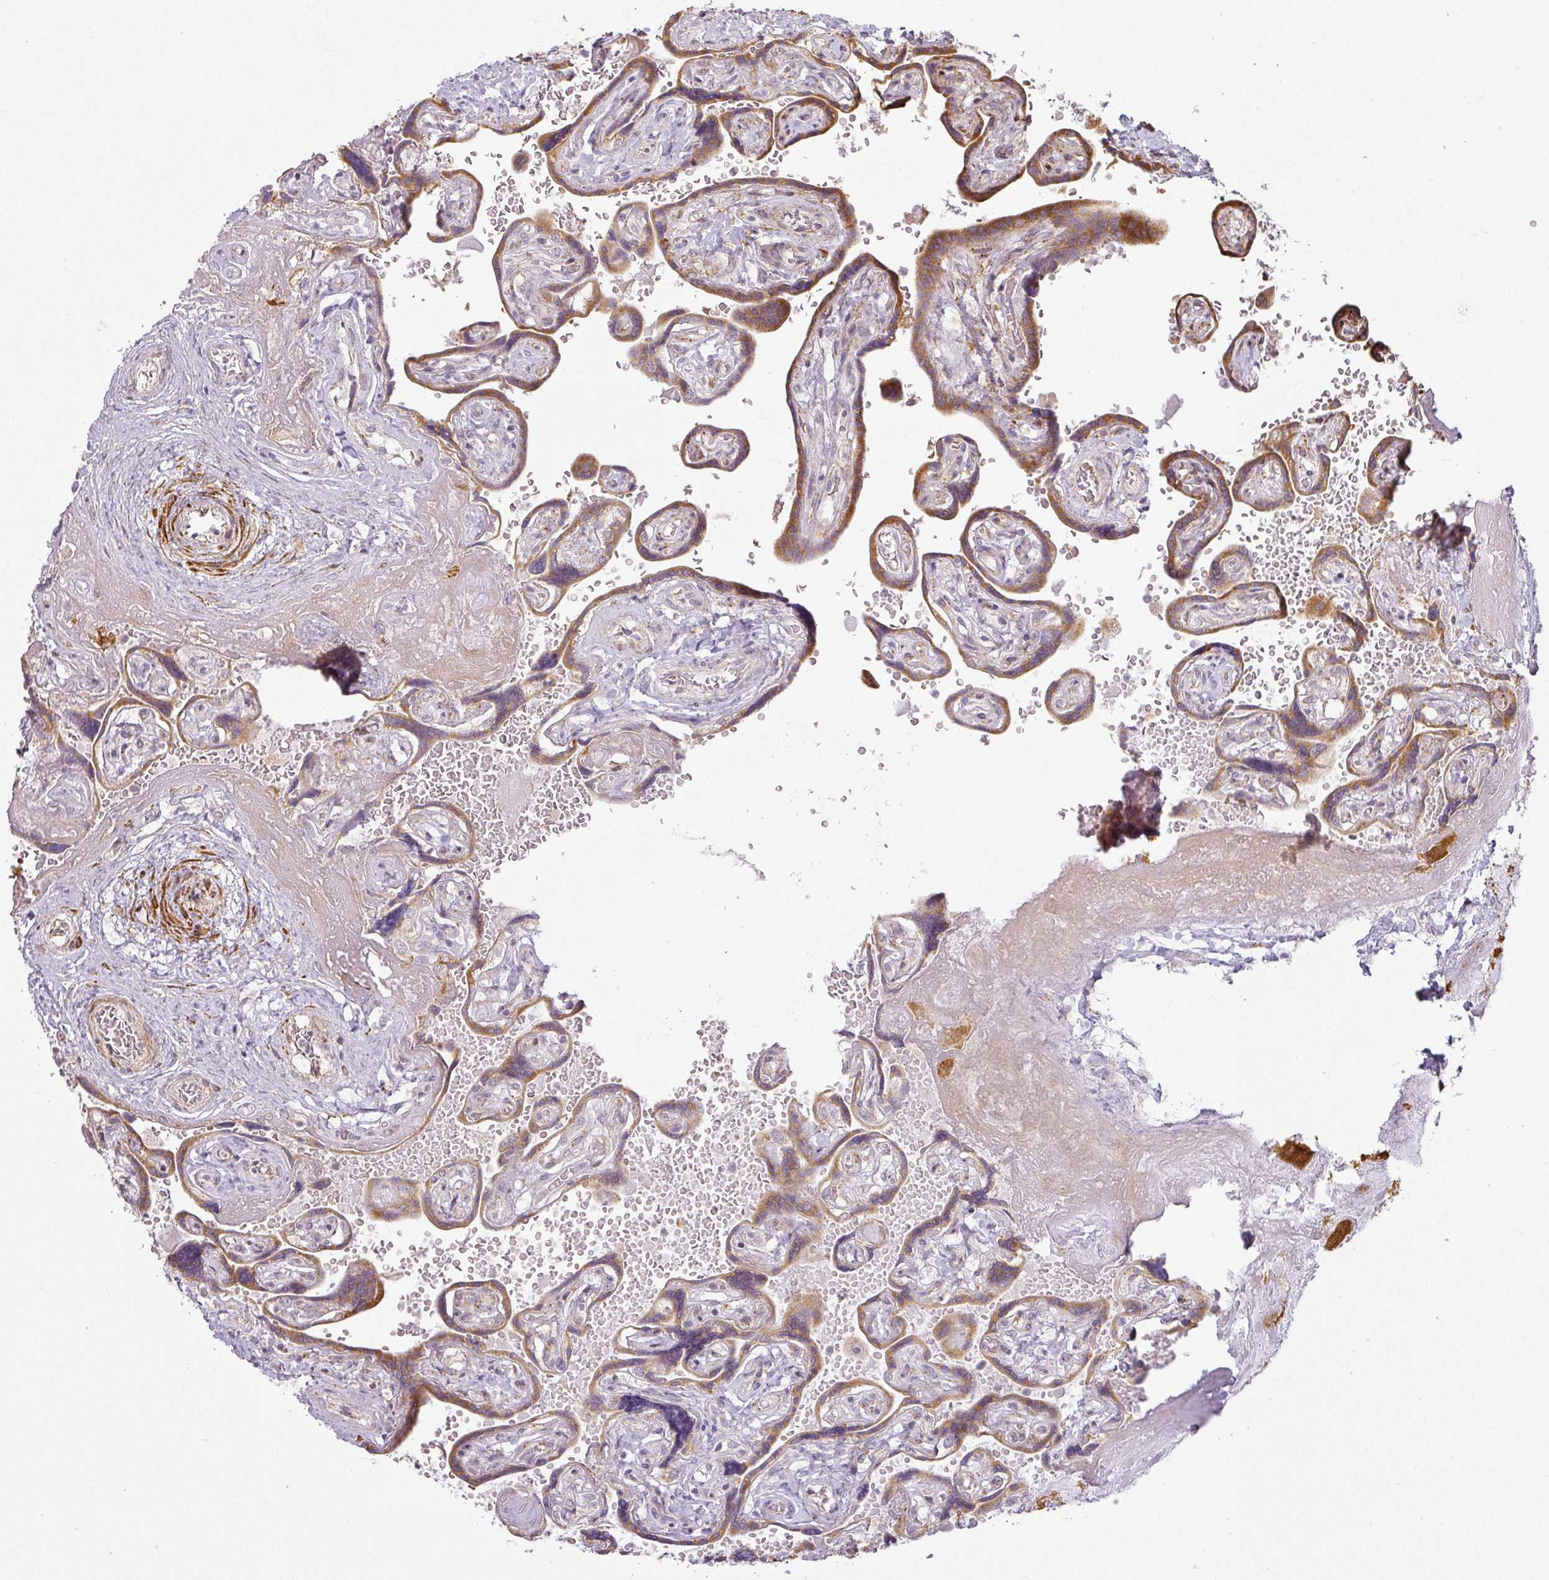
{"staining": {"intensity": "moderate", "quantity": "25%-75%", "location": "cytoplasmic/membranous"}, "tissue": "placenta", "cell_type": "Trophoblastic cells", "image_type": "normal", "snomed": [{"axis": "morphology", "description": "Normal tissue, NOS"}, {"axis": "topography", "description": "Placenta"}], "caption": "Immunohistochemistry image of unremarkable human placenta stained for a protein (brown), which shows medium levels of moderate cytoplasmic/membranous expression in approximately 25%-75% of trophoblastic cells.", "gene": "CCDC144A", "patient": {"sex": "female", "age": 32}}